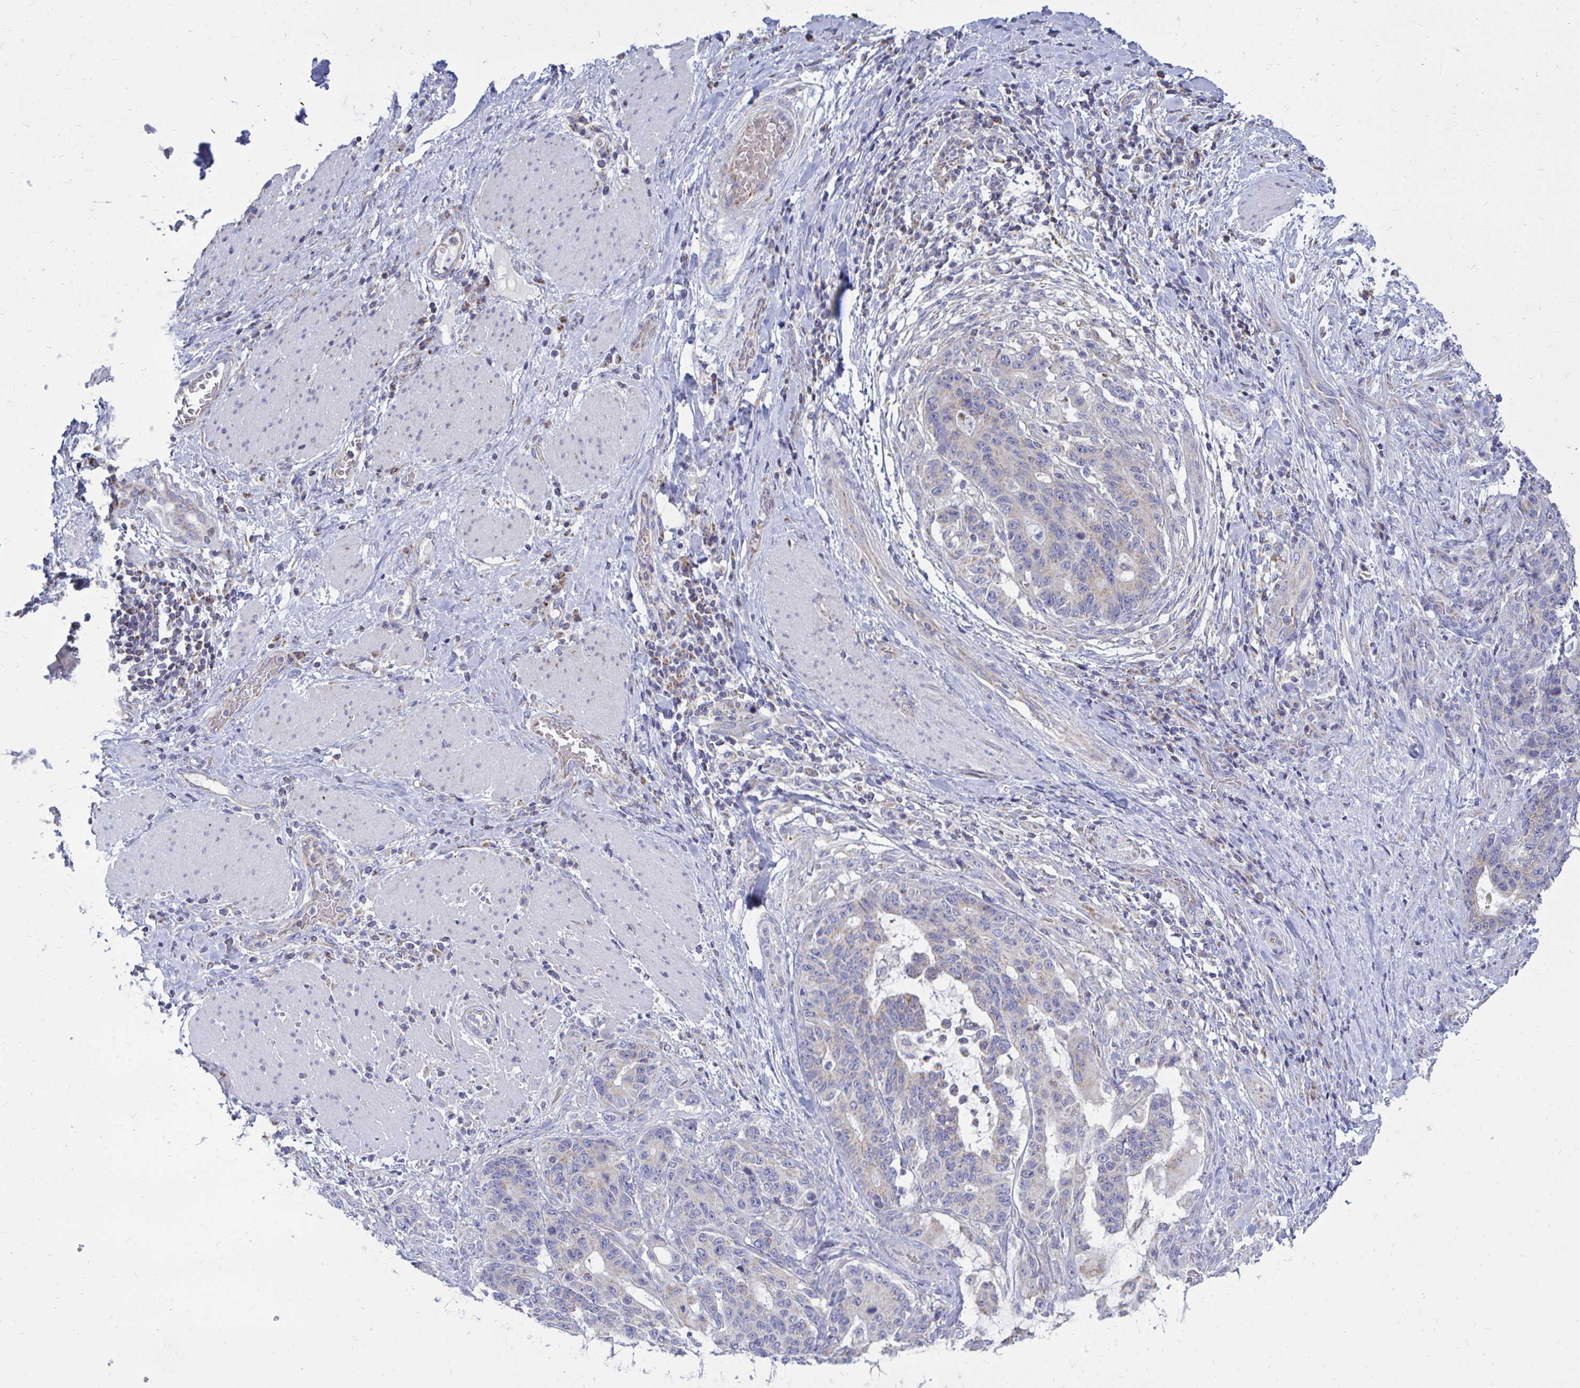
{"staining": {"intensity": "negative", "quantity": "none", "location": "none"}, "tissue": "stomach cancer", "cell_type": "Tumor cells", "image_type": "cancer", "snomed": [{"axis": "morphology", "description": "Normal tissue, NOS"}, {"axis": "morphology", "description": "Adenocarcinoma, NOS"}, {"axis": "topography", "description": "Stomach"}], "caption": "Tumor cells show no significant expression in stomach cancer (adenocarcinoma).", "gene": "OR10R2", "patient": {"sex": "female", "age": 64}}